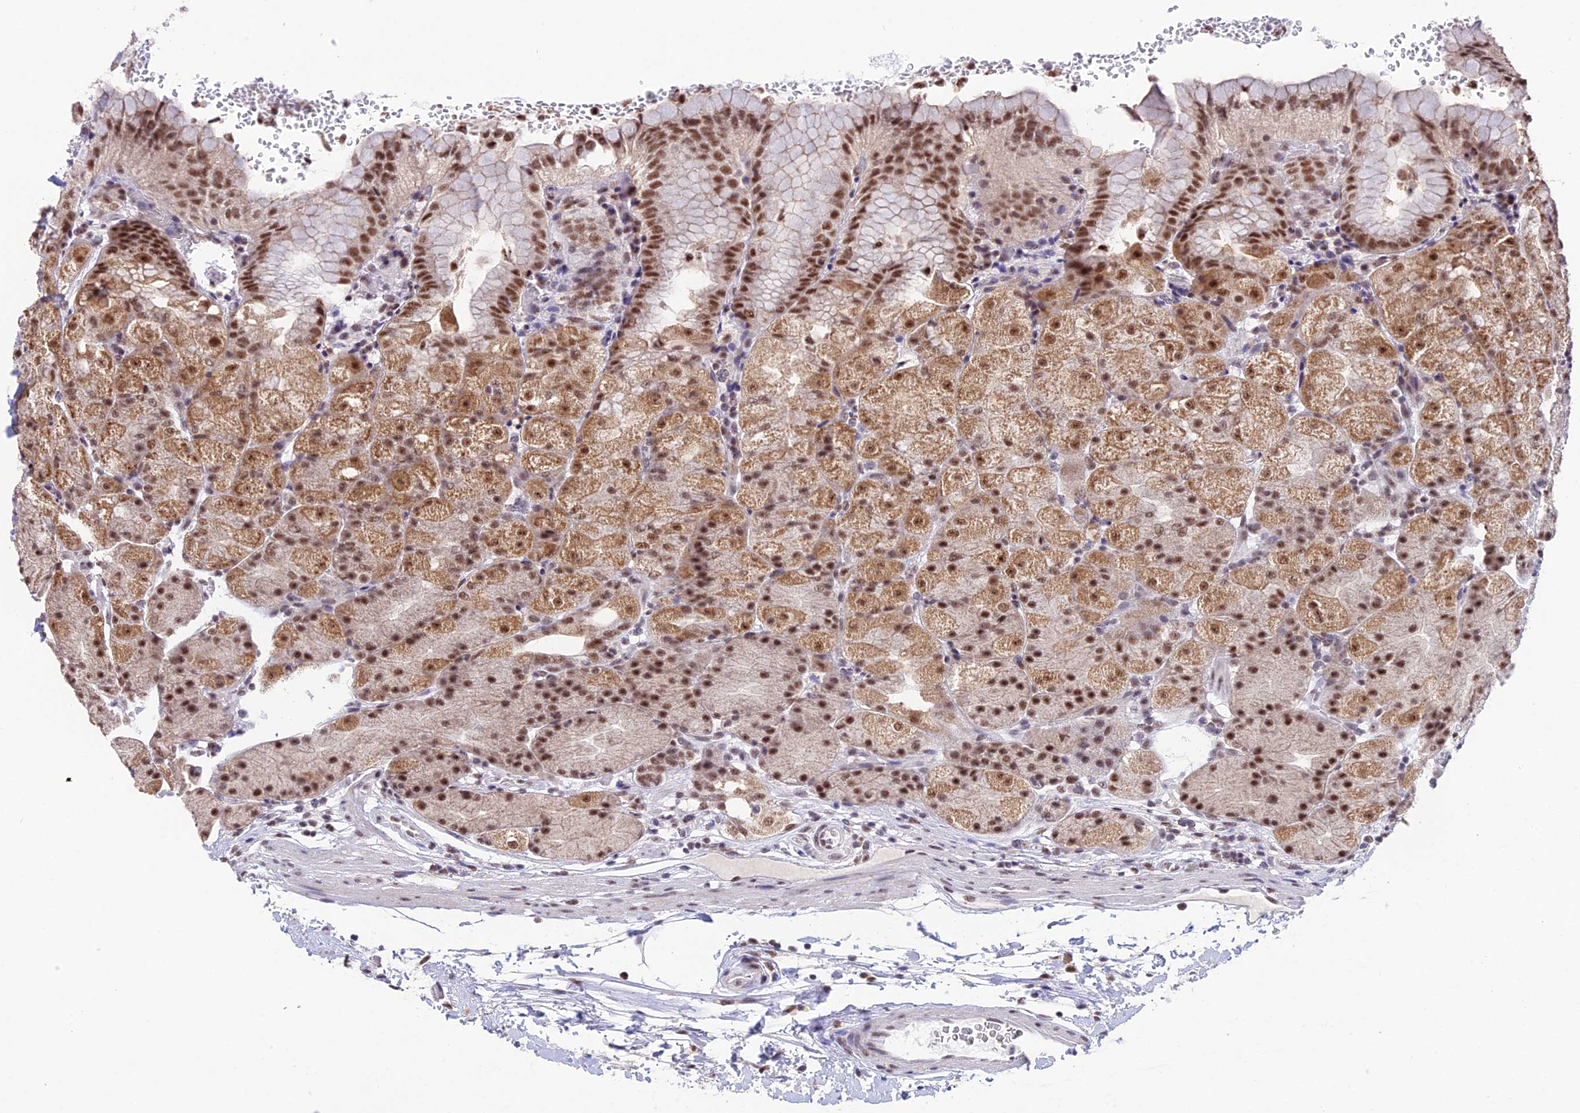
{"staining": {"intensity": "moderate", "quantity": ">75%", "location": "cytoplasmic/membranous,nuclear"}, "tissue": "stomach", "cell_type": "Glandular cells", "image_type": "normal", "snomed": [{"axis": "morphology", "description": "Normal tissue, NOS"}, {"axis": "topography", "description": "Stomach, upper"}, {"axis": "topography", "description": "Stomach, lower"}], "caption": "Protein staining by immunohistochemistry (IHC) reveals moderate cytoplasmic/membranous,nuclear expression in about >75% of glandular cells in normal stomach. (Stains: DAB in brown, nuclei in blue, Microscopy: brightfield microscopy at high magnification).", "gene": "THOC7", "patient": {"sex": "male", "age": 62}}